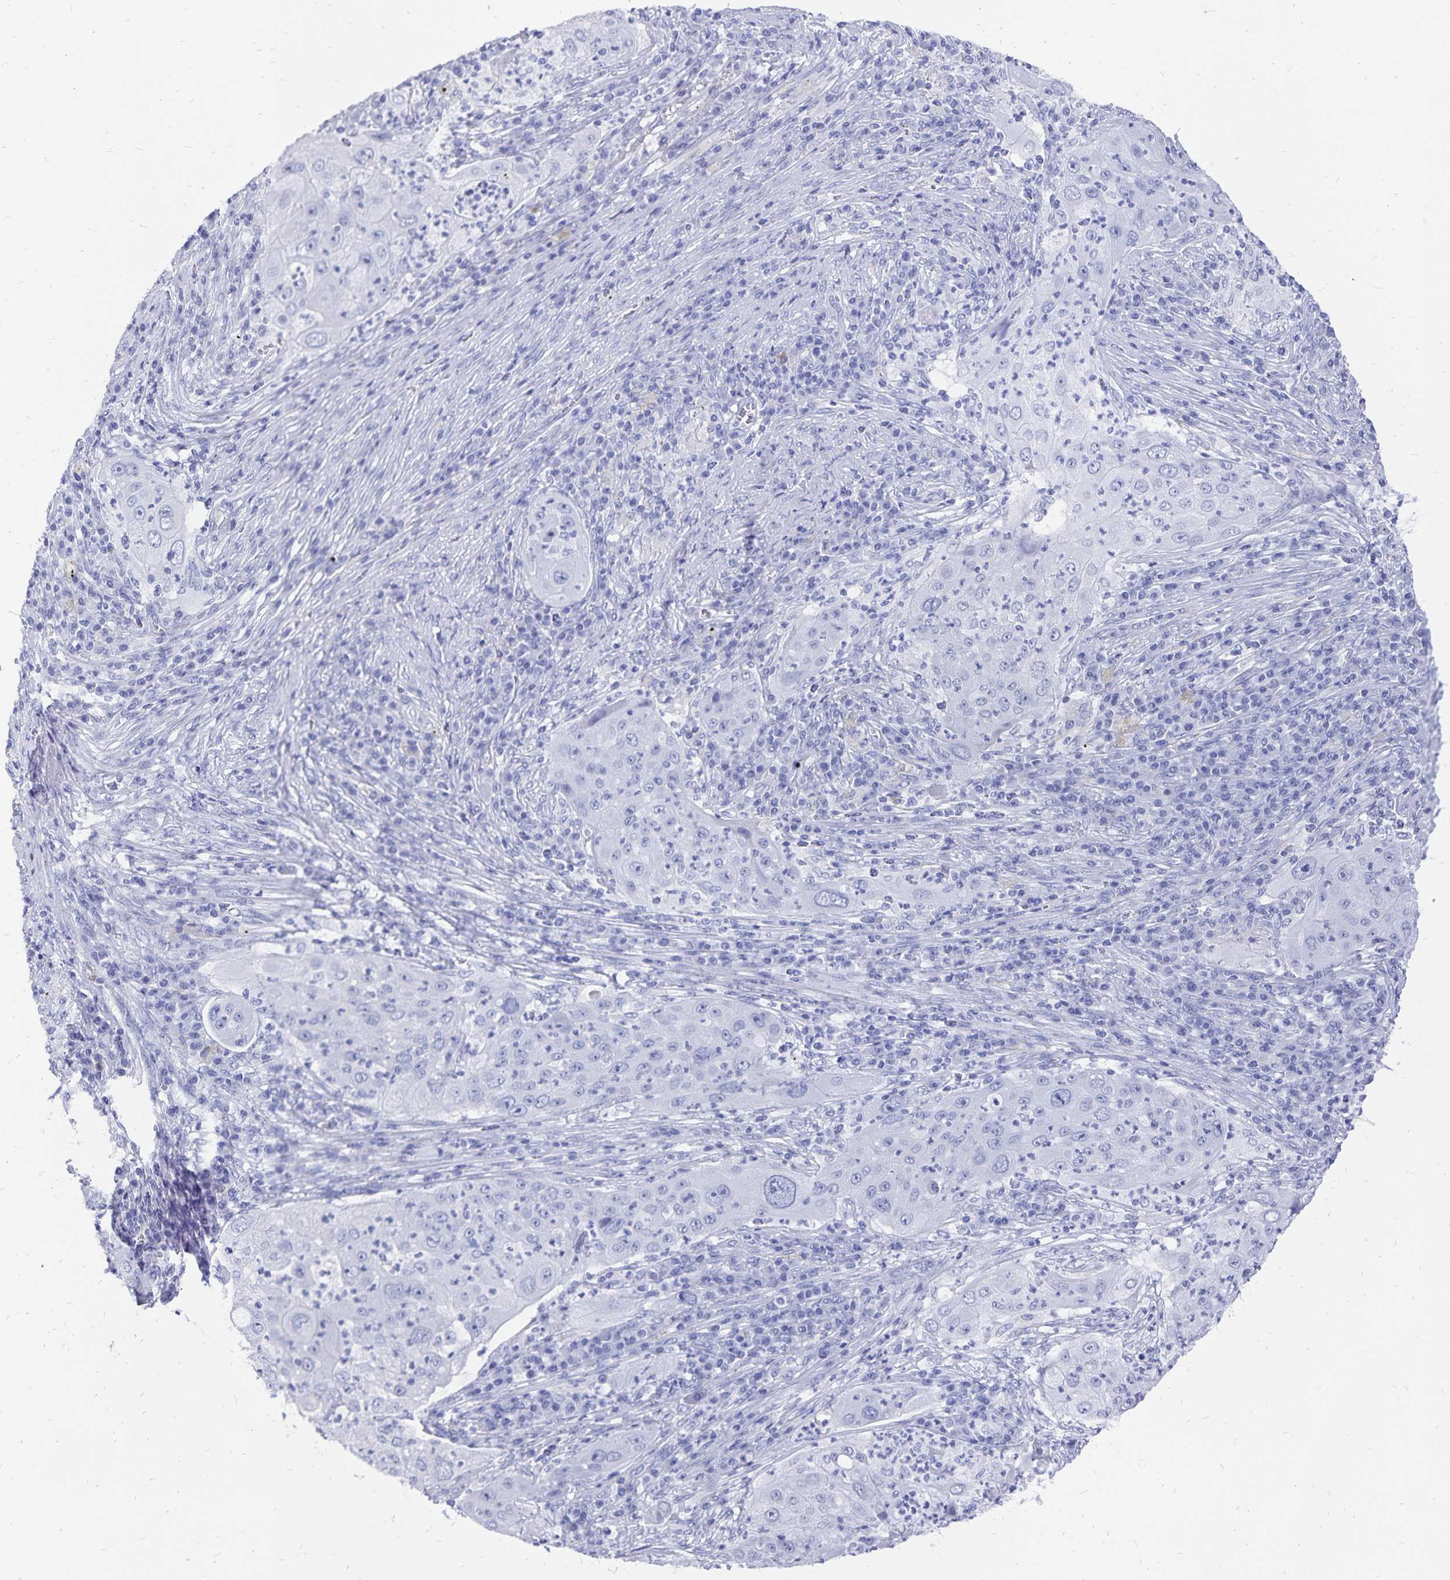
{"staining": {"intensity": "negative", "quantity": "none", "location": "none"}, "tissue": "lung cancer", "cell_type": "Tumor cells", "image_type": "cancer", "snomed": [{"axis": "morphology", "description": "Squamous cell carcinoma, NOS"}, {"axis": "topography", "description": "Lung"}], "caption": "An IHC micrograph of lung cancer (squamous cell carcinoma) is shown. There is no staining in tumor cells of lung cancer (squamous cell carcinoma).", "gene": "ADH1A", "patient": {"sex": "female", "age": 59}}